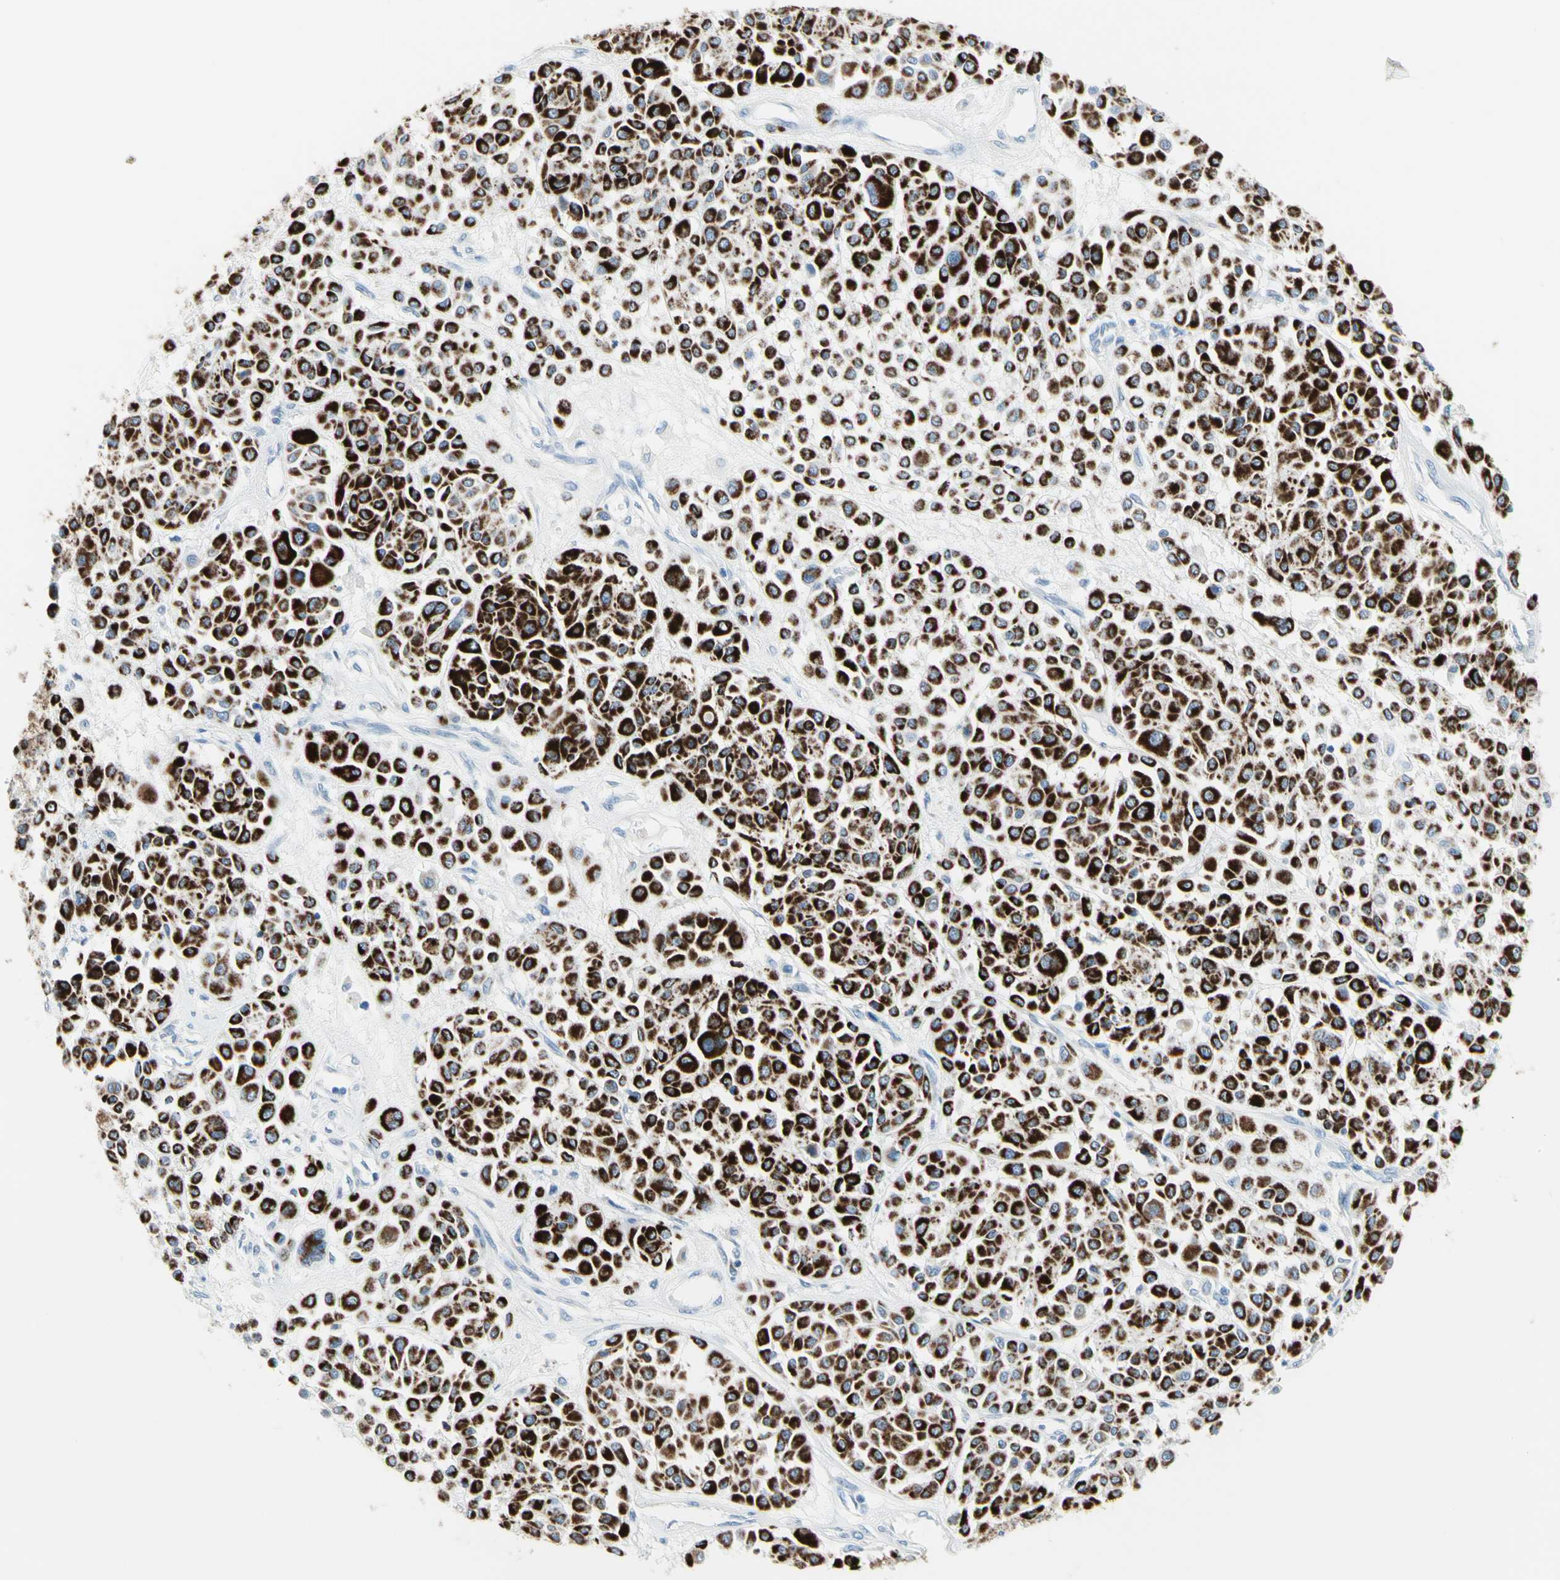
{"staining": {"intensity": "strong", "quantity": ">75%", "location": "cytoplasmic/membranous"}, "tissue": "melanoma", "cell_type": "Tumor cells", "image_type": "cancer", "snomed": [{"axis": "morphology", "description": "Malignant melanoma, Metastatic site"}, {"axis": "topography", "description": "Soft tissue"}], "caption": "Malignant melanoma (metastatic site) was stained to show a protein in brown. There is high levels of strong cytoplasmic/membranous expression in approximately >75% of tumor cells.", "gene": "CYSLTR1", "patient": {"sex": "male", "age": 41}}